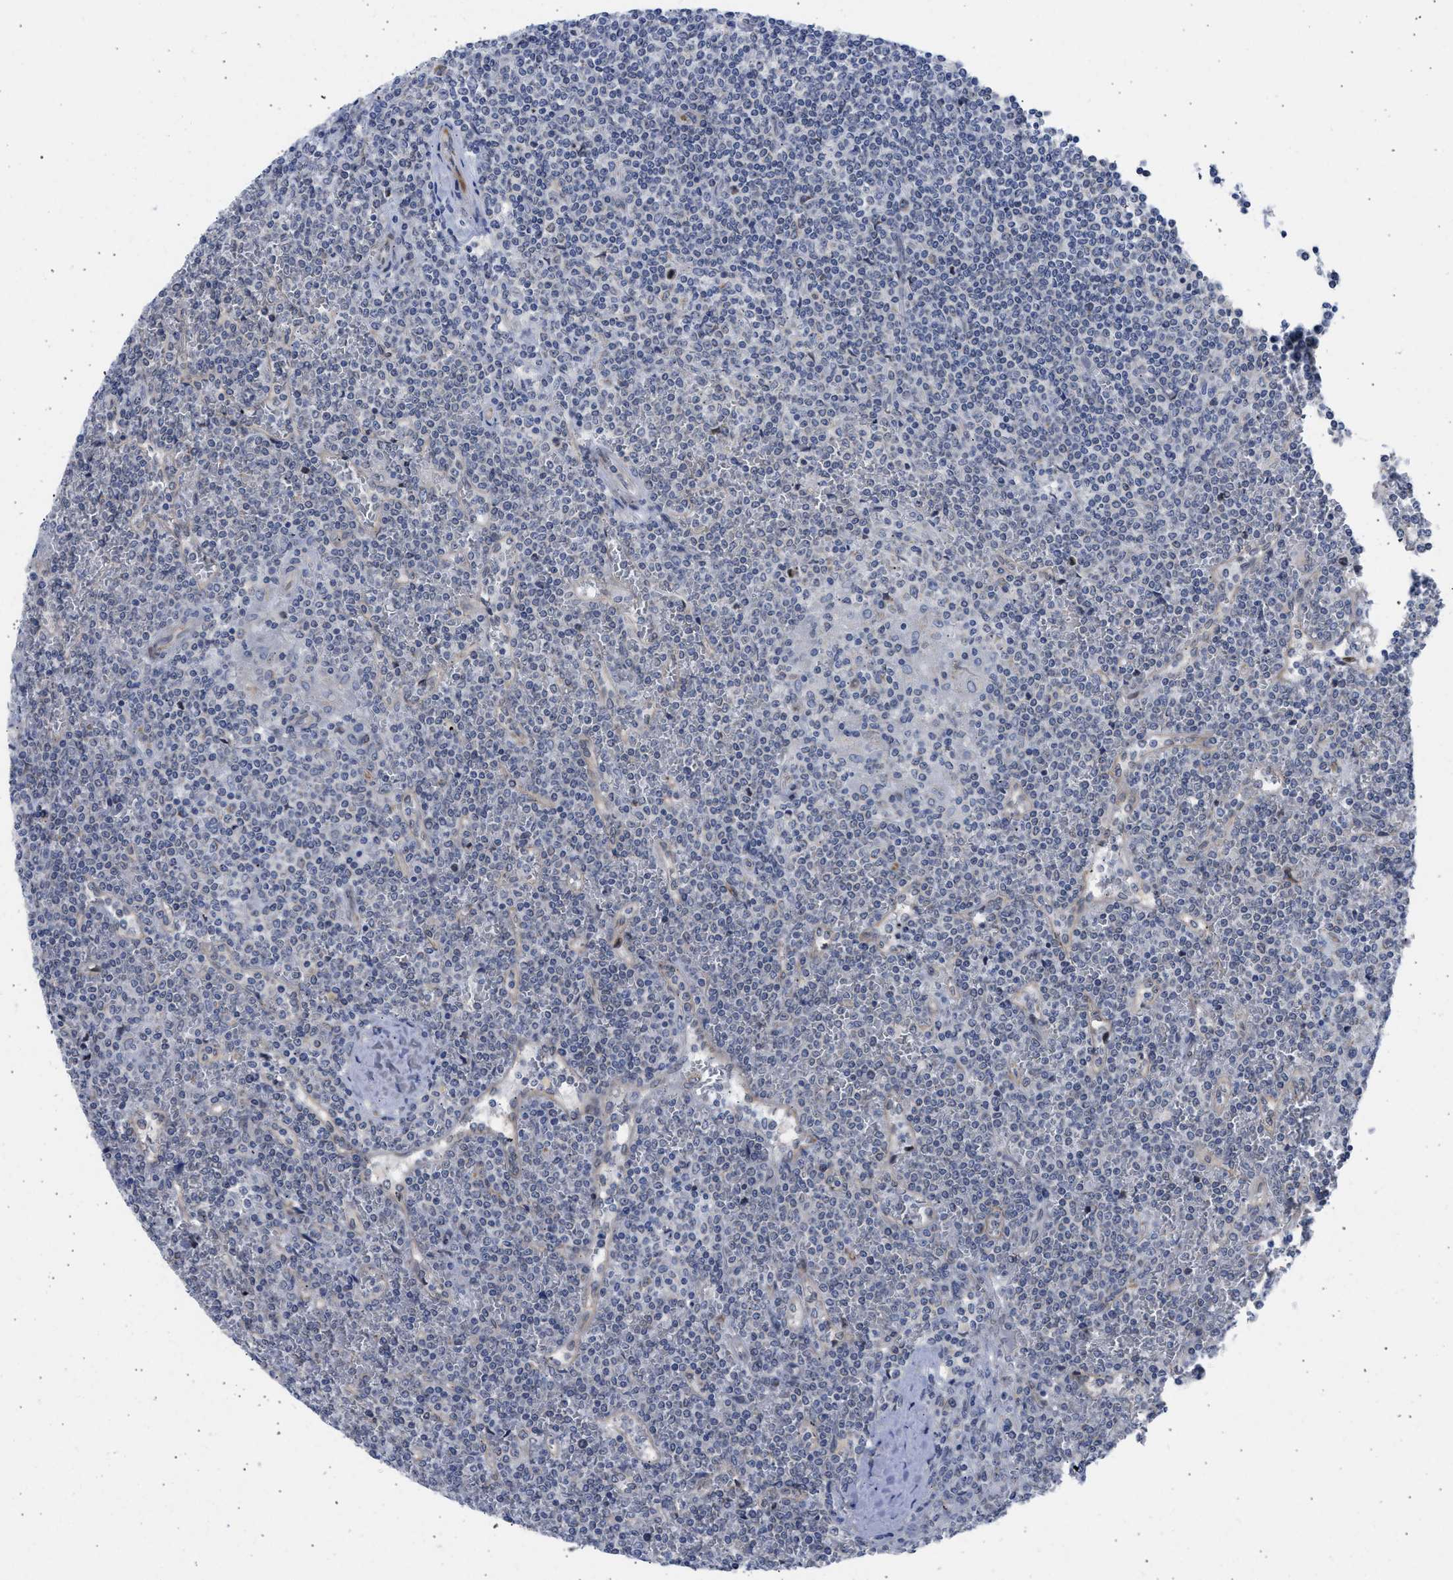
{"staining": {"intensity": "weak", "quantity": "<25%", "location": "cytoplasmic/membranous,nuclear"}, "tissue": "lymphoma", "cell_type": "Tumor cells", "image_type": "cancer", "snomed": [{"axis": "morphology", "description": "Malignant lymphoma, non-Hodgkin's type, Low grade"}, {"axis": "topography", "description": "Spleen"}], "caption": "Immunohistochemistry of low-grade malignant lymphoma, non-Hodgkin's type displays no expression in tumor cells.", "gene": "NUP35", "patient": {"sex": "female", "age": 19}}